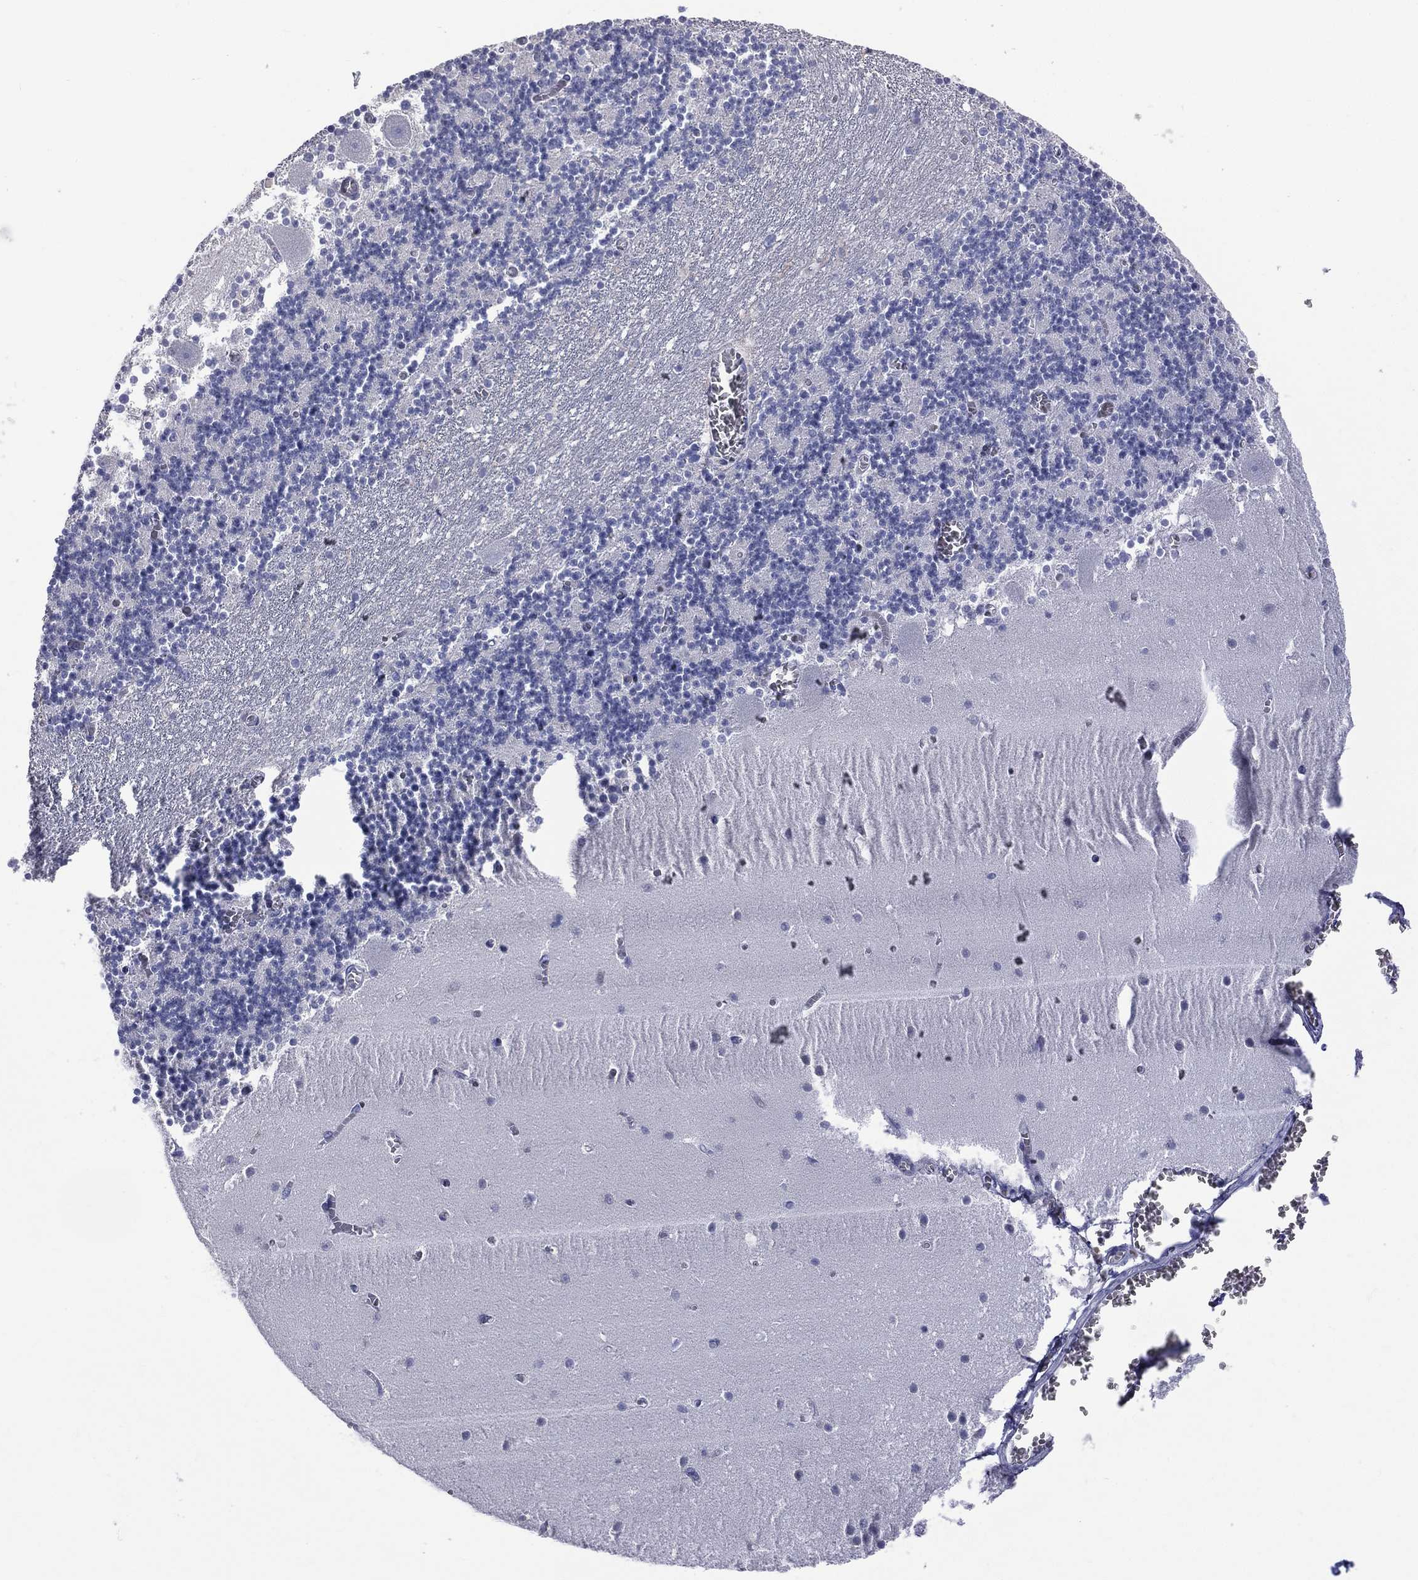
{"staining": {"intensity": "negative", "quantity": "none", "location": "none"}, "tissue": "cerebellum", "cell_type": "Cells in granular layer", "image_type": "normal", "snomed": [{"axis": "morphology", "description": "Normal tissue, NOS"}, {"axis": "topography", "description": "Cerebellum"}], "caption": "Cells in granular layer show no significant expression in unremarkable cerebellum.", "gene": "CES2", "patient": {"sex": "female", "age": 28}}